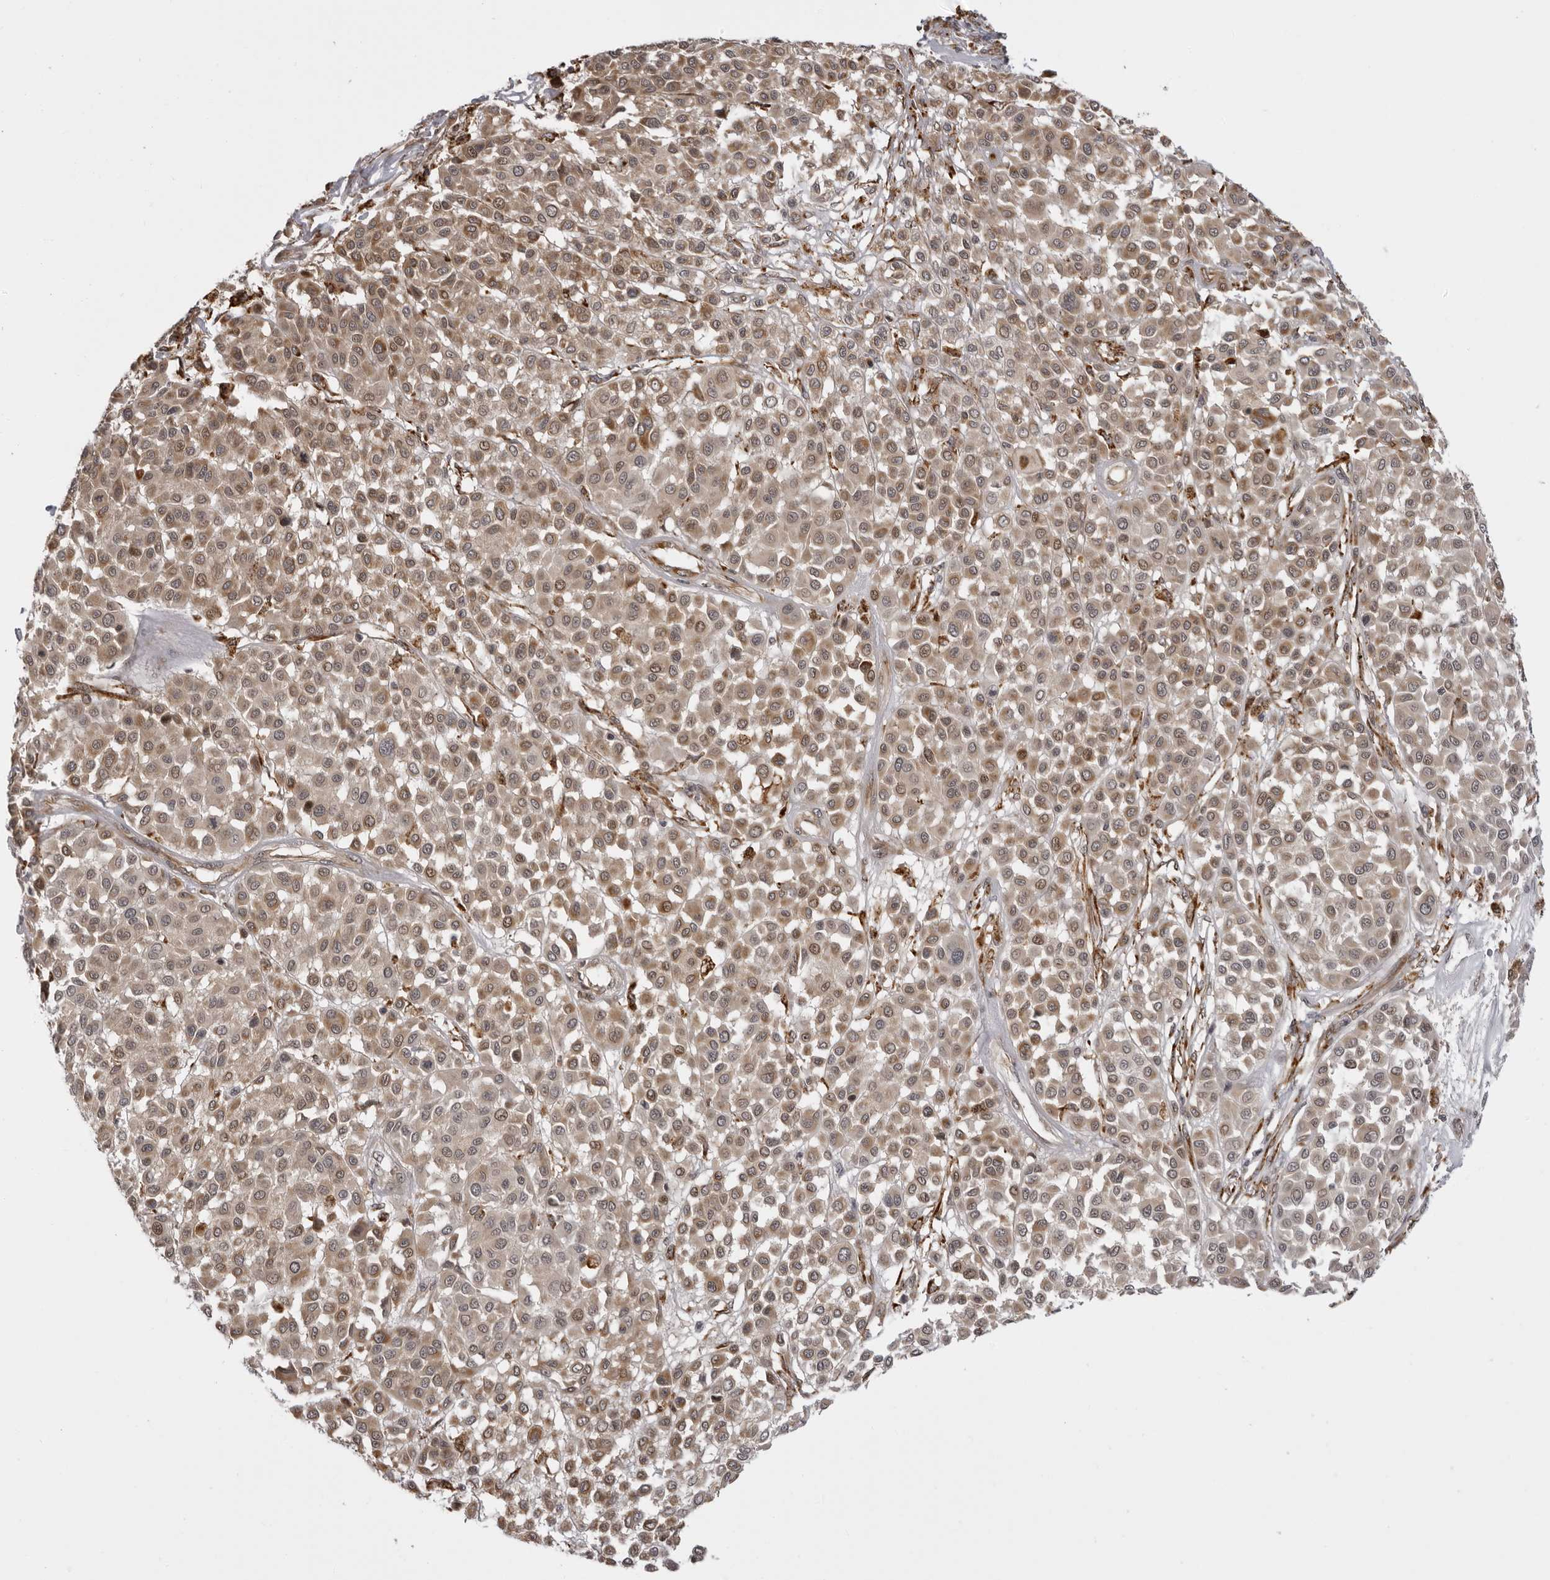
{"staining": {"intensity": "moderate", "quantity": ">75%", "location": "cytoplasmic/membranous"}, "tissue": "melanoma", "cell_type": "Tumor cells", "image_type": "cancer", "snomed": [{"axis": "morphology", "description": "Malignant melanoma, Metastatic site"}, {"axis": "topography", "description": "Soft tissue"}], "caption": "Human malignant melanoma (metastatic site) stained for a protein (brown) exhibits moderate cytoplasmic/membranous positive staining in approximately >75% of tumor cells.", "gene": "DNAH14", "patient": {"sex": "male", "age": 41}}